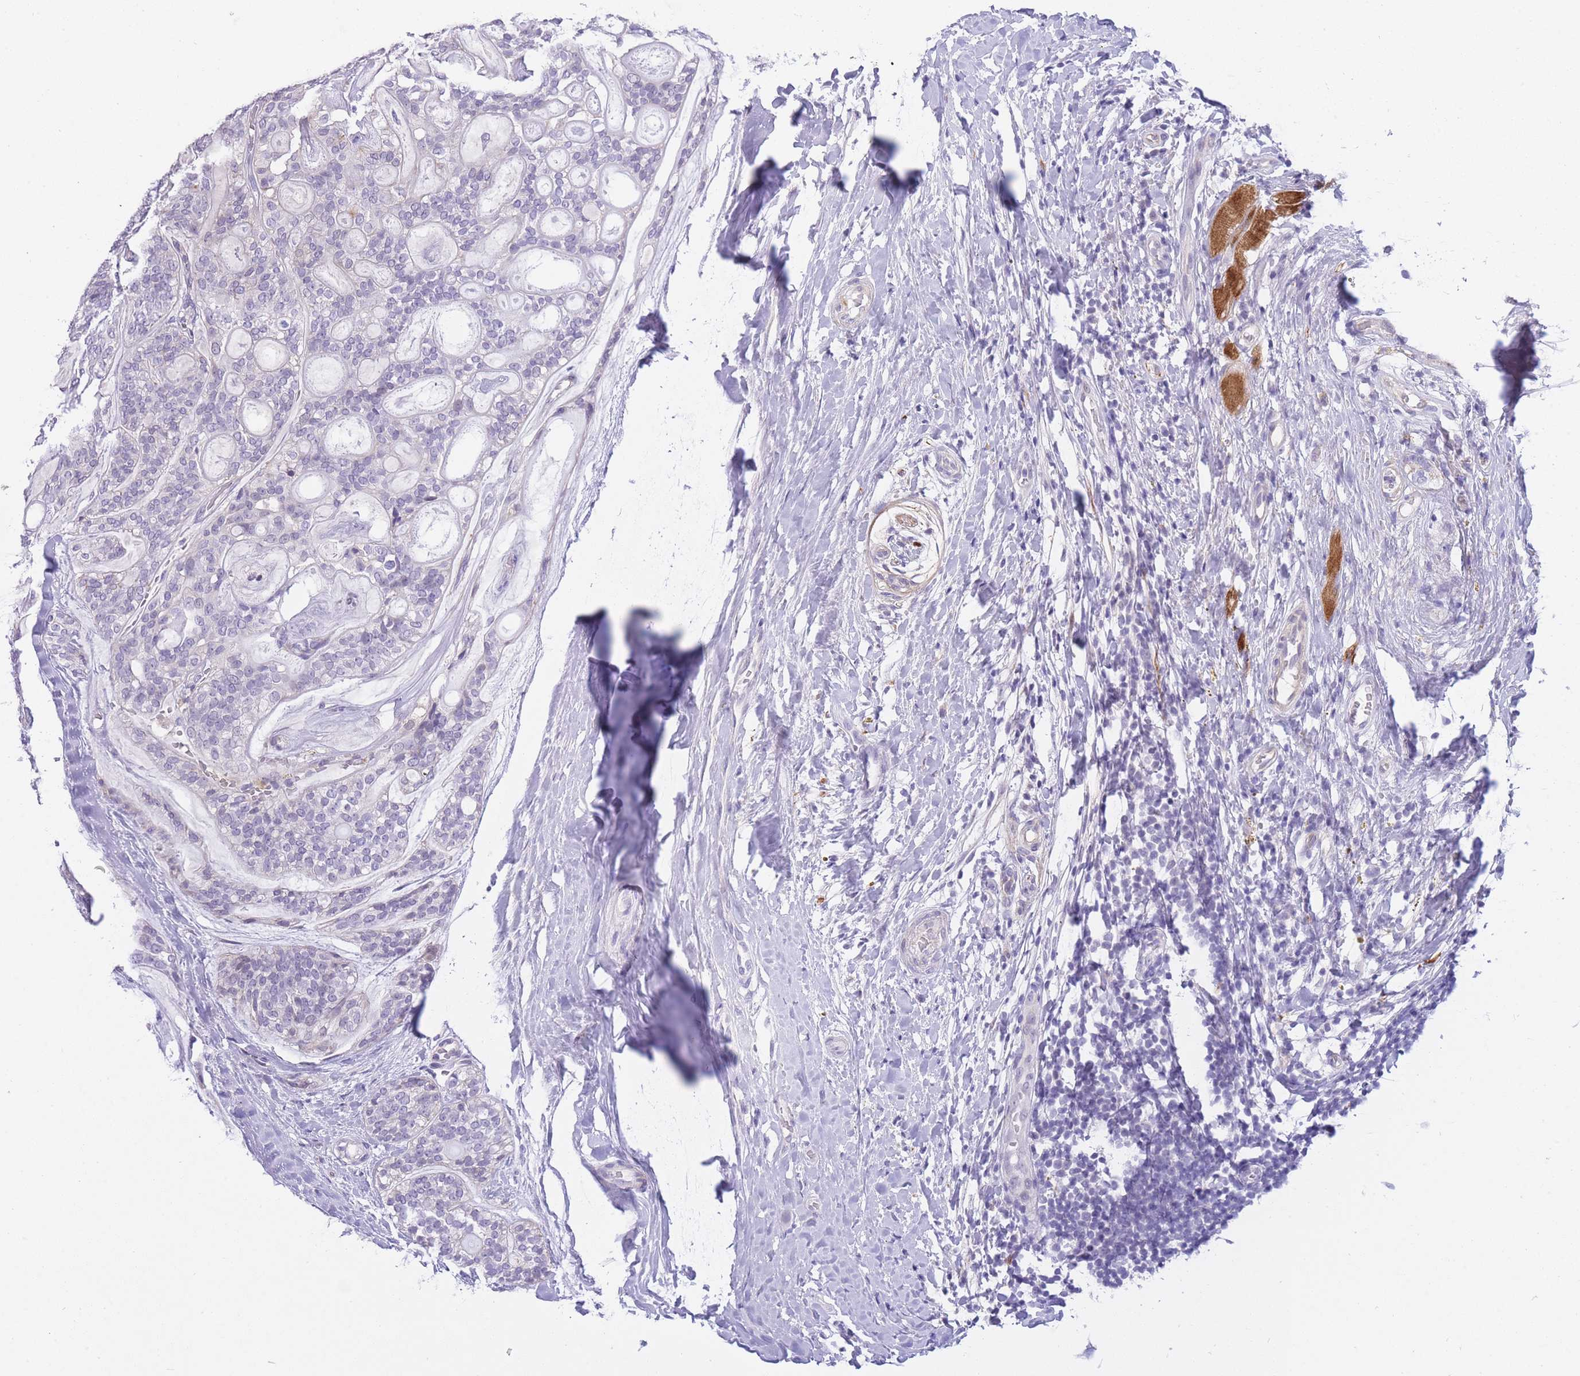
{"staining": {"intensity": "negative", "quantity": "none", "location": "none"}, "tissue": "head and neck cancer", "cell_type": "Tumor cells", "image_type": "cancer", "snomed": [{"axis": "morphology", "description": "Adenocarcinoma, NOS"}, {"axis": "topography", "description": "Head-Neck"}], "caption": "Tumor cells are negative for brown protein staining in head and neck adenocarcinoma.", "gene": "PRR23B", "patient": {"sex": "male", "age": 66}}